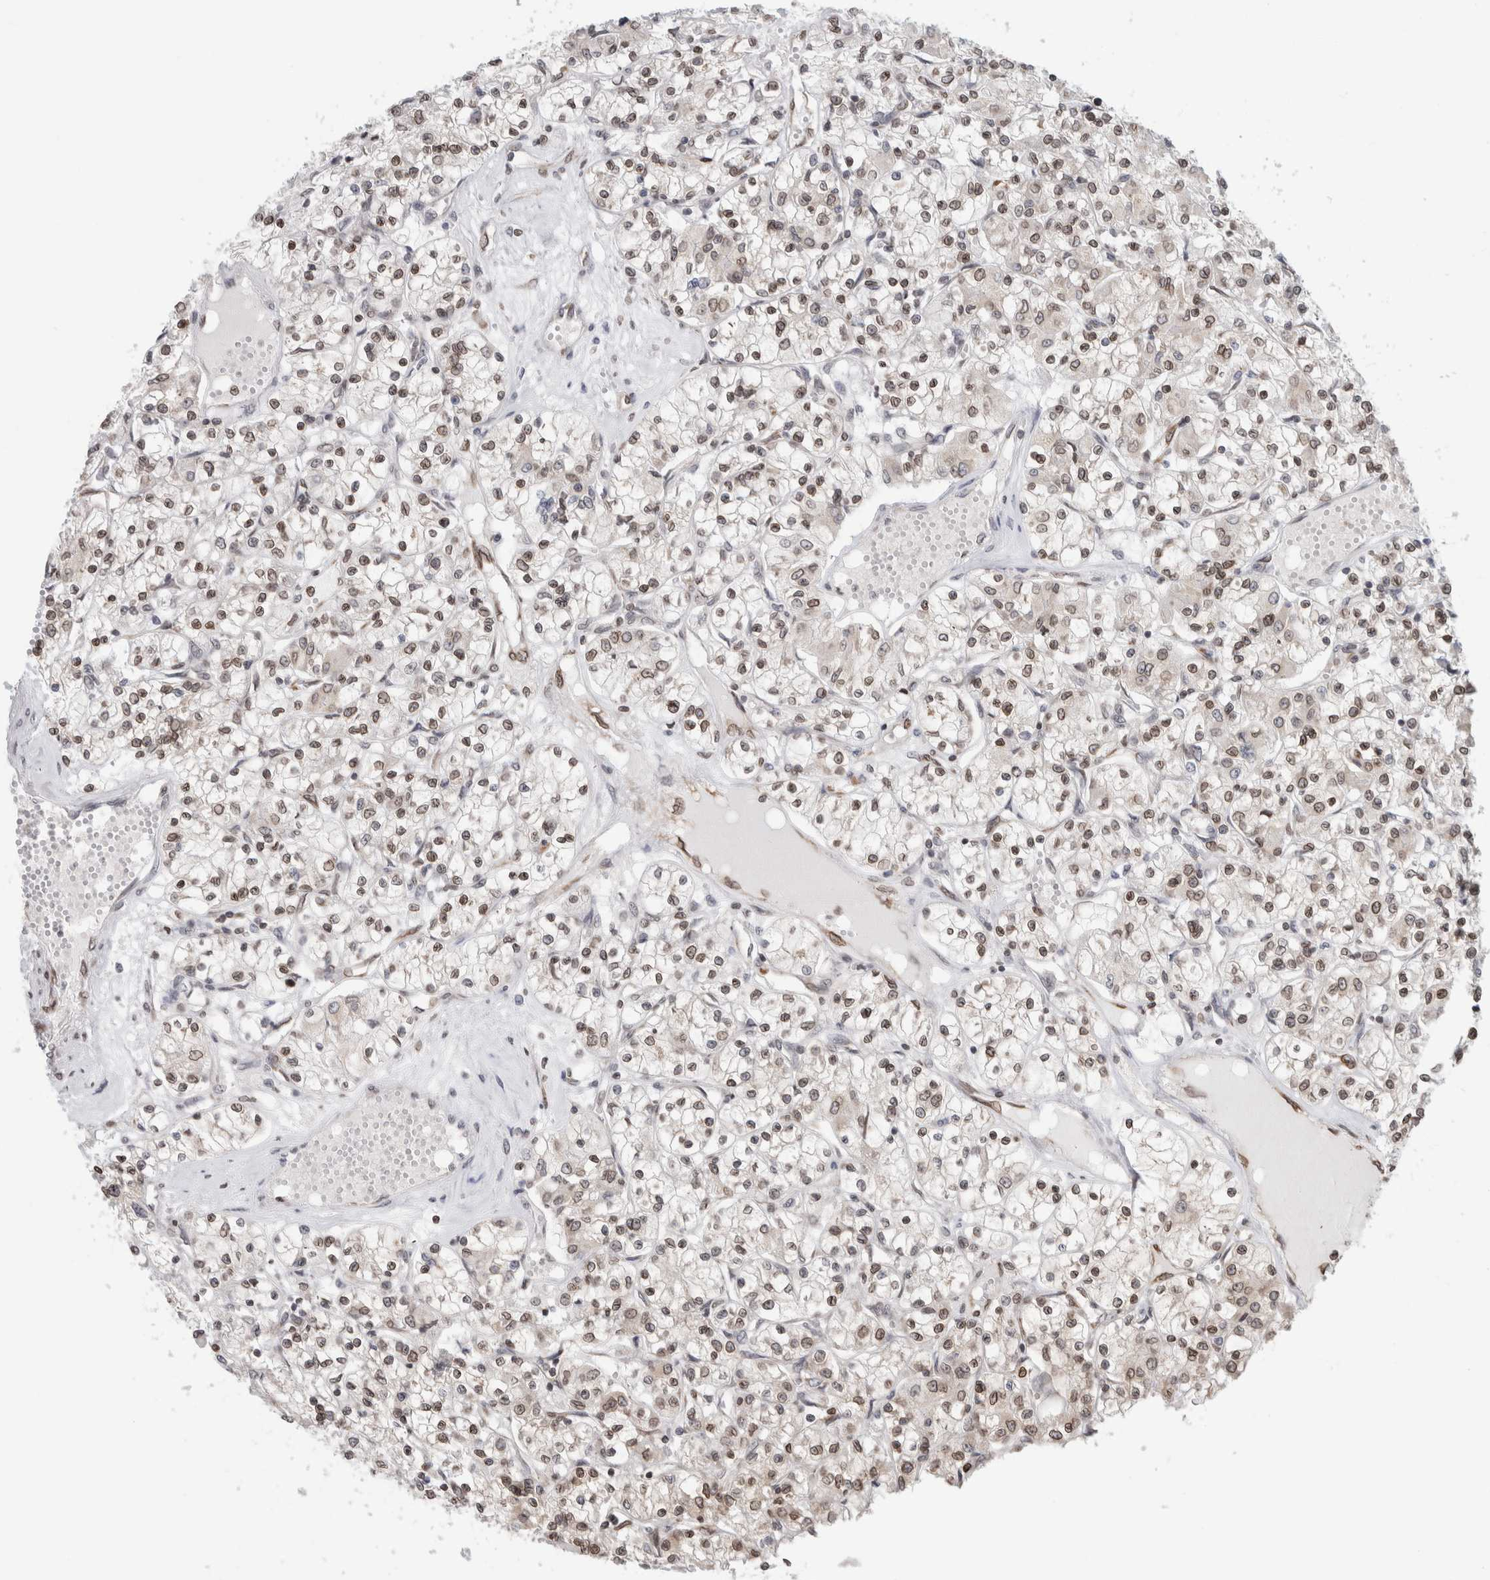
{"staining": {"intensity": "weak", "quantity": ">75%", "location": "nuclear"}, "tissue": "renal cancer", "cell_type": "Tumor cells", "image_type": "cancer", "snomed": [{"axis": "morphology", "description": "Adenocarcinoma, NOS"}, {"axis": "topography", "description": "Kidney"}], "caption": "Brown immunohistochemical staining in human renal cancer reveals weak nuclear positivity in about >75% of tumor cells.", "gene": "RBMX2", "patient": {"sex": "female", "age": 59}}